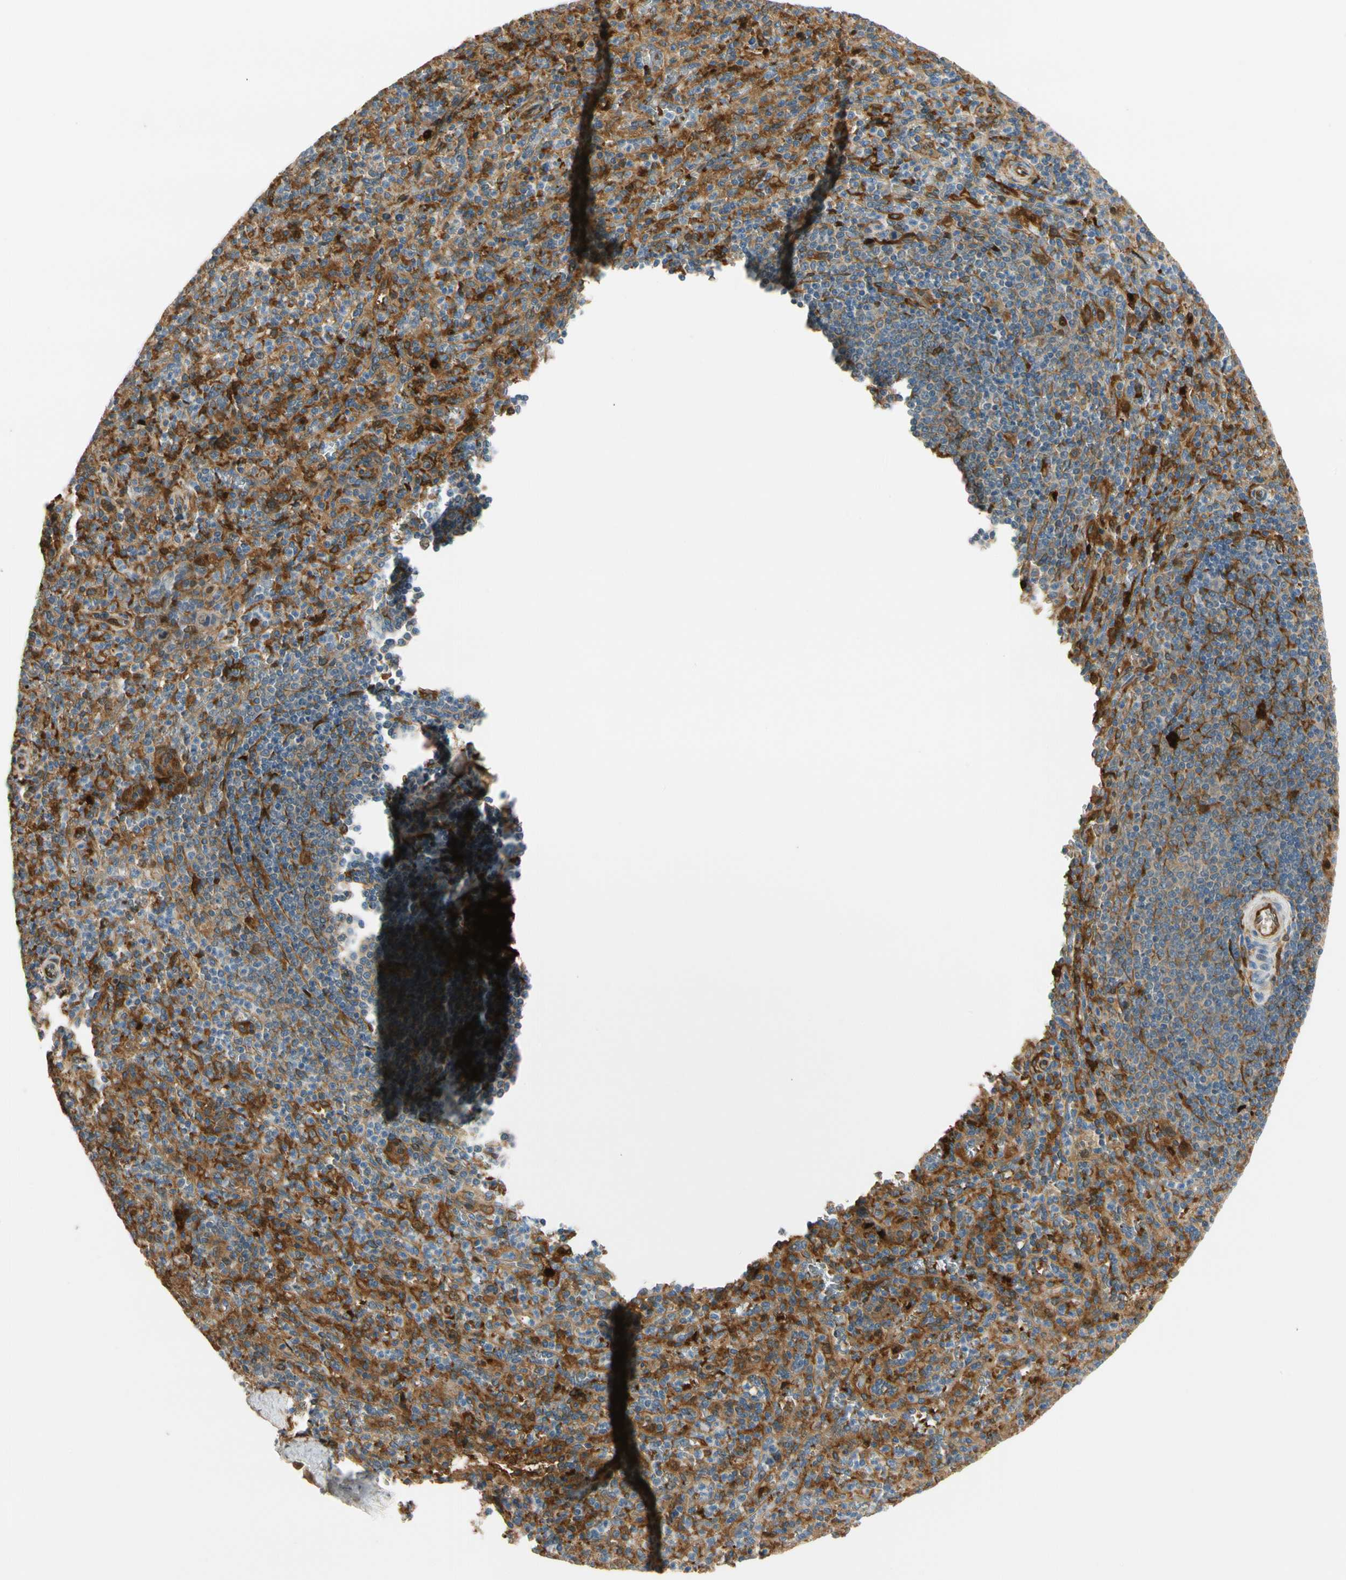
{"staining": {"intensity": "strong", "quantity": "25%-75%", "location": "cytoplasmic/membranous"}, "tissue": "spleen", "cell_type": "Cells in red pulp", "image_type": "normal", "snomed": [{"axis": "morphology", "description": "Normal tissue, NOS"}, {"axis": "topography", "description": "Spleen"}], "caption": "Unremarkable spleen displays strong cytoplasmic/membranous expression in about 25%-75% of cells in red pulp.", "gene": "PARP14", "patient": {"sex": "male", "age": 36}}